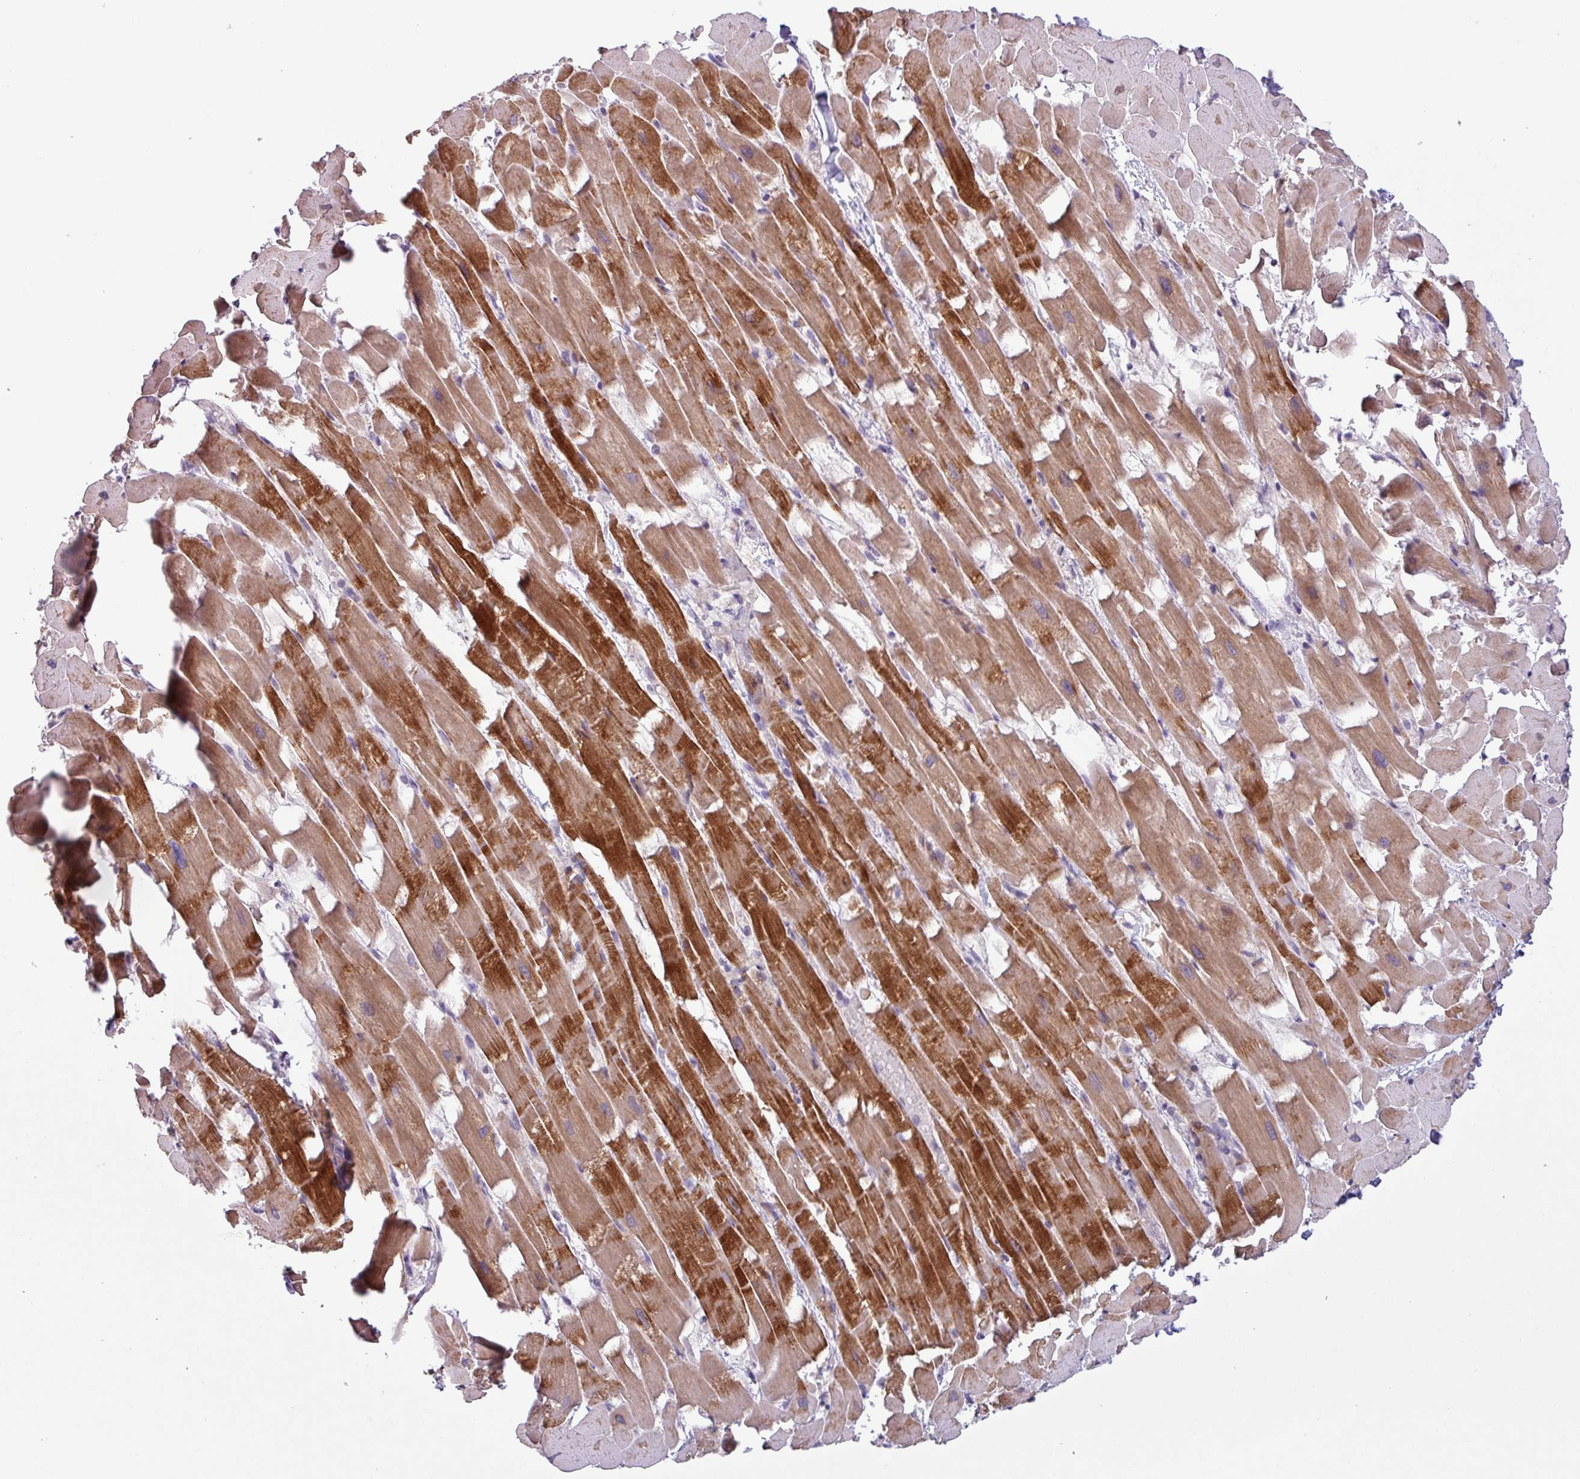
{"staining": {"intensity": "strong", "quantity": "25%-75%", "location": "cytoplasmic/membranous"}, "tissue": "heart muscle", "cell_type": "Cardiomyocytes", "image_type": "normal", "snomed": [{"axis": "morphology", "description": "Normal tissue, NOS"}, {"axis": "topography", "description": "Heart"}], "caption": "IHC of benign heart muscle demonstrates high levels of strong cytoplasmic/membranous staining in approximately 25%-75% of cardiomyocytes. (DAB (3,3'-diaminobenzidine) IHC with brightfield microscopy, high magnification).", "gene": "C20orf27", "patient": {"sex": "male", "age": 37}}